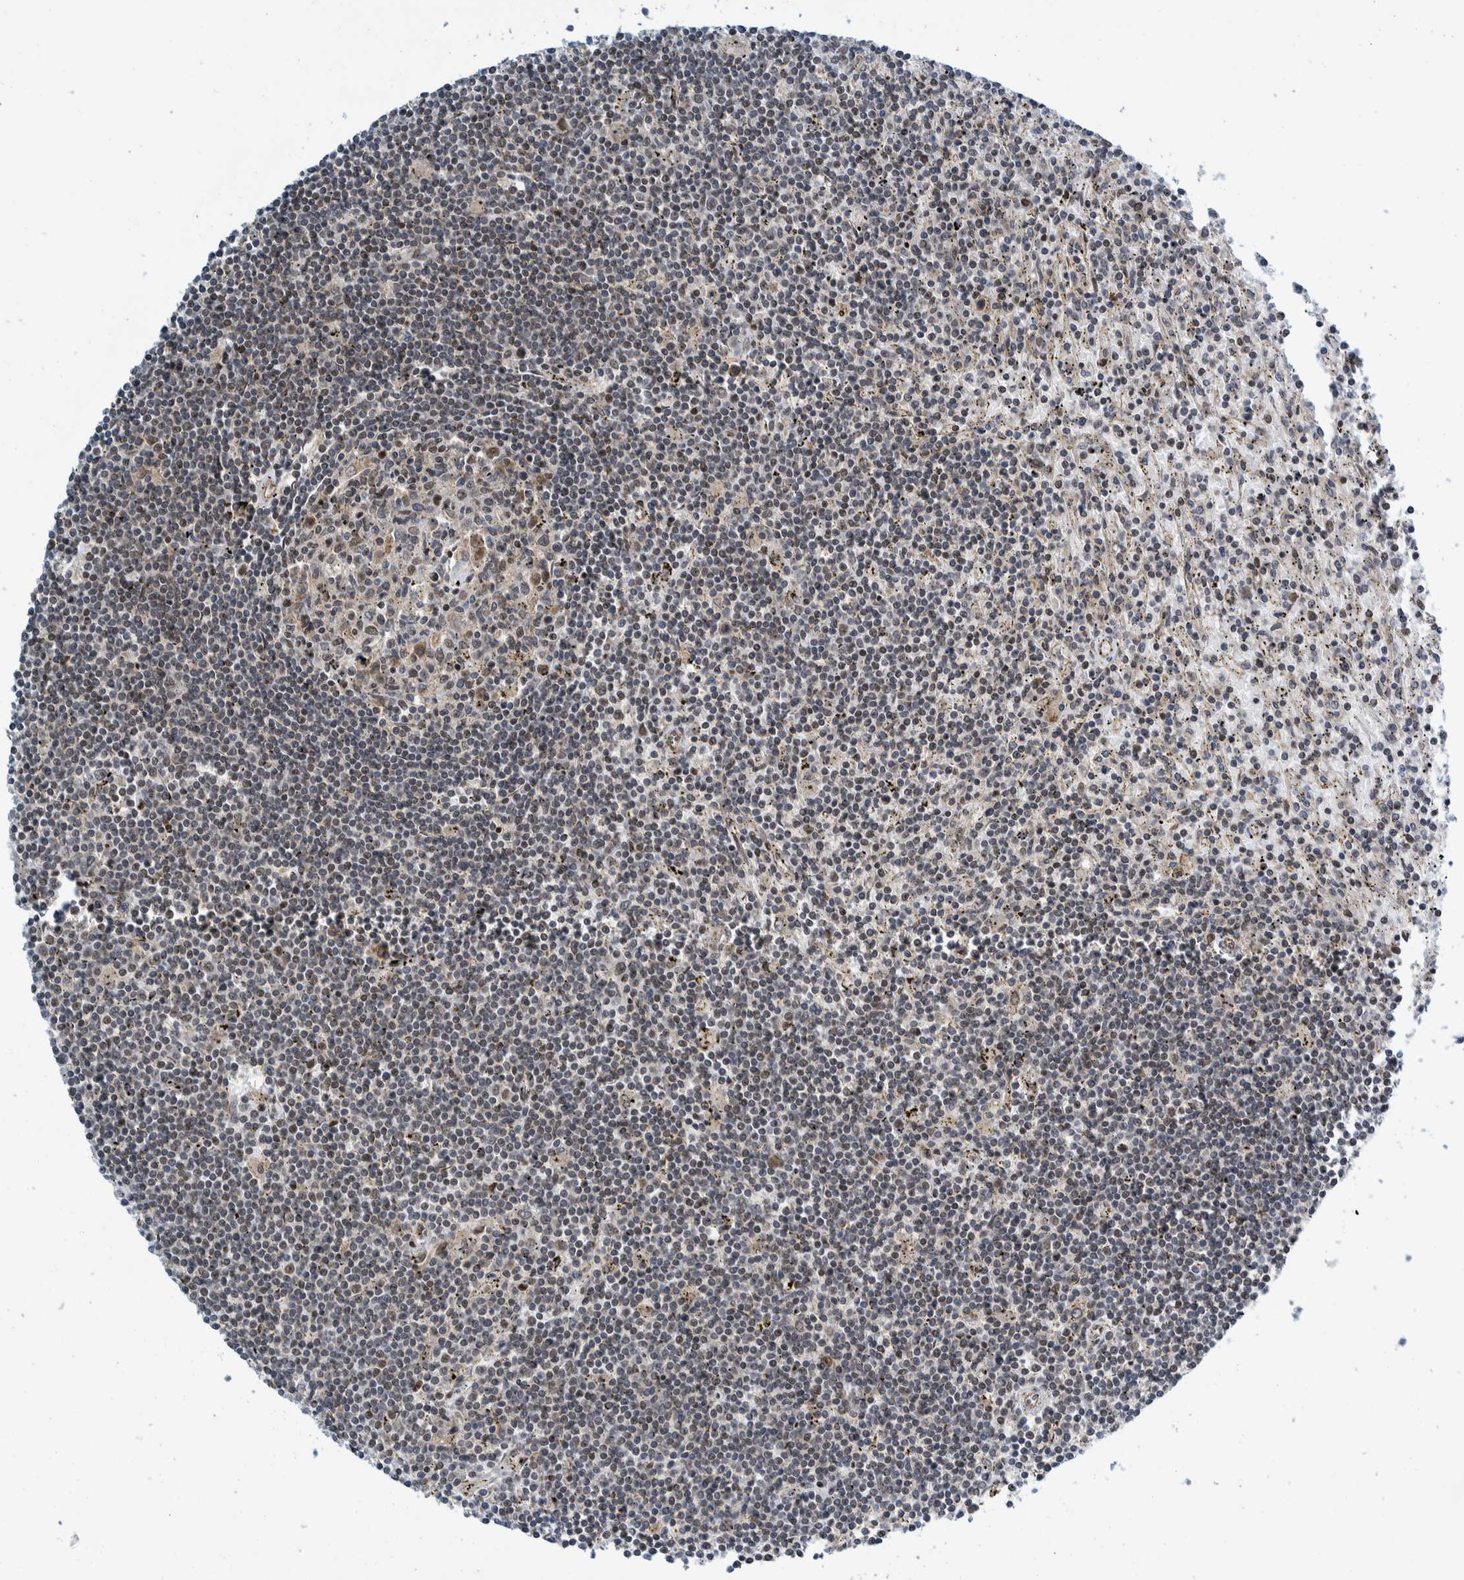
{"staining": {"intensity": "negative", "quantity": "none", "location": "none"}, "tissue": "lymphoma", "cell_type": "Tumor cells", "image_type": "cancer", "snomed": [{"axis": "morphology", "description": "Malignant lymphoma, non-Hodgkin's type, Low grade"}, {"axis": "topography", "description": "Spleen"}], "caption": "A histopathology image of human low-grade malignant lymphoma, non-Hodgkin's type is negative for staining in tumor cells. (DAB immunohistochemistry visualized using brightfield microscopy, high magnification).", "gene": "CCDC57", "patient": {"sex": "male", "age": 76}}